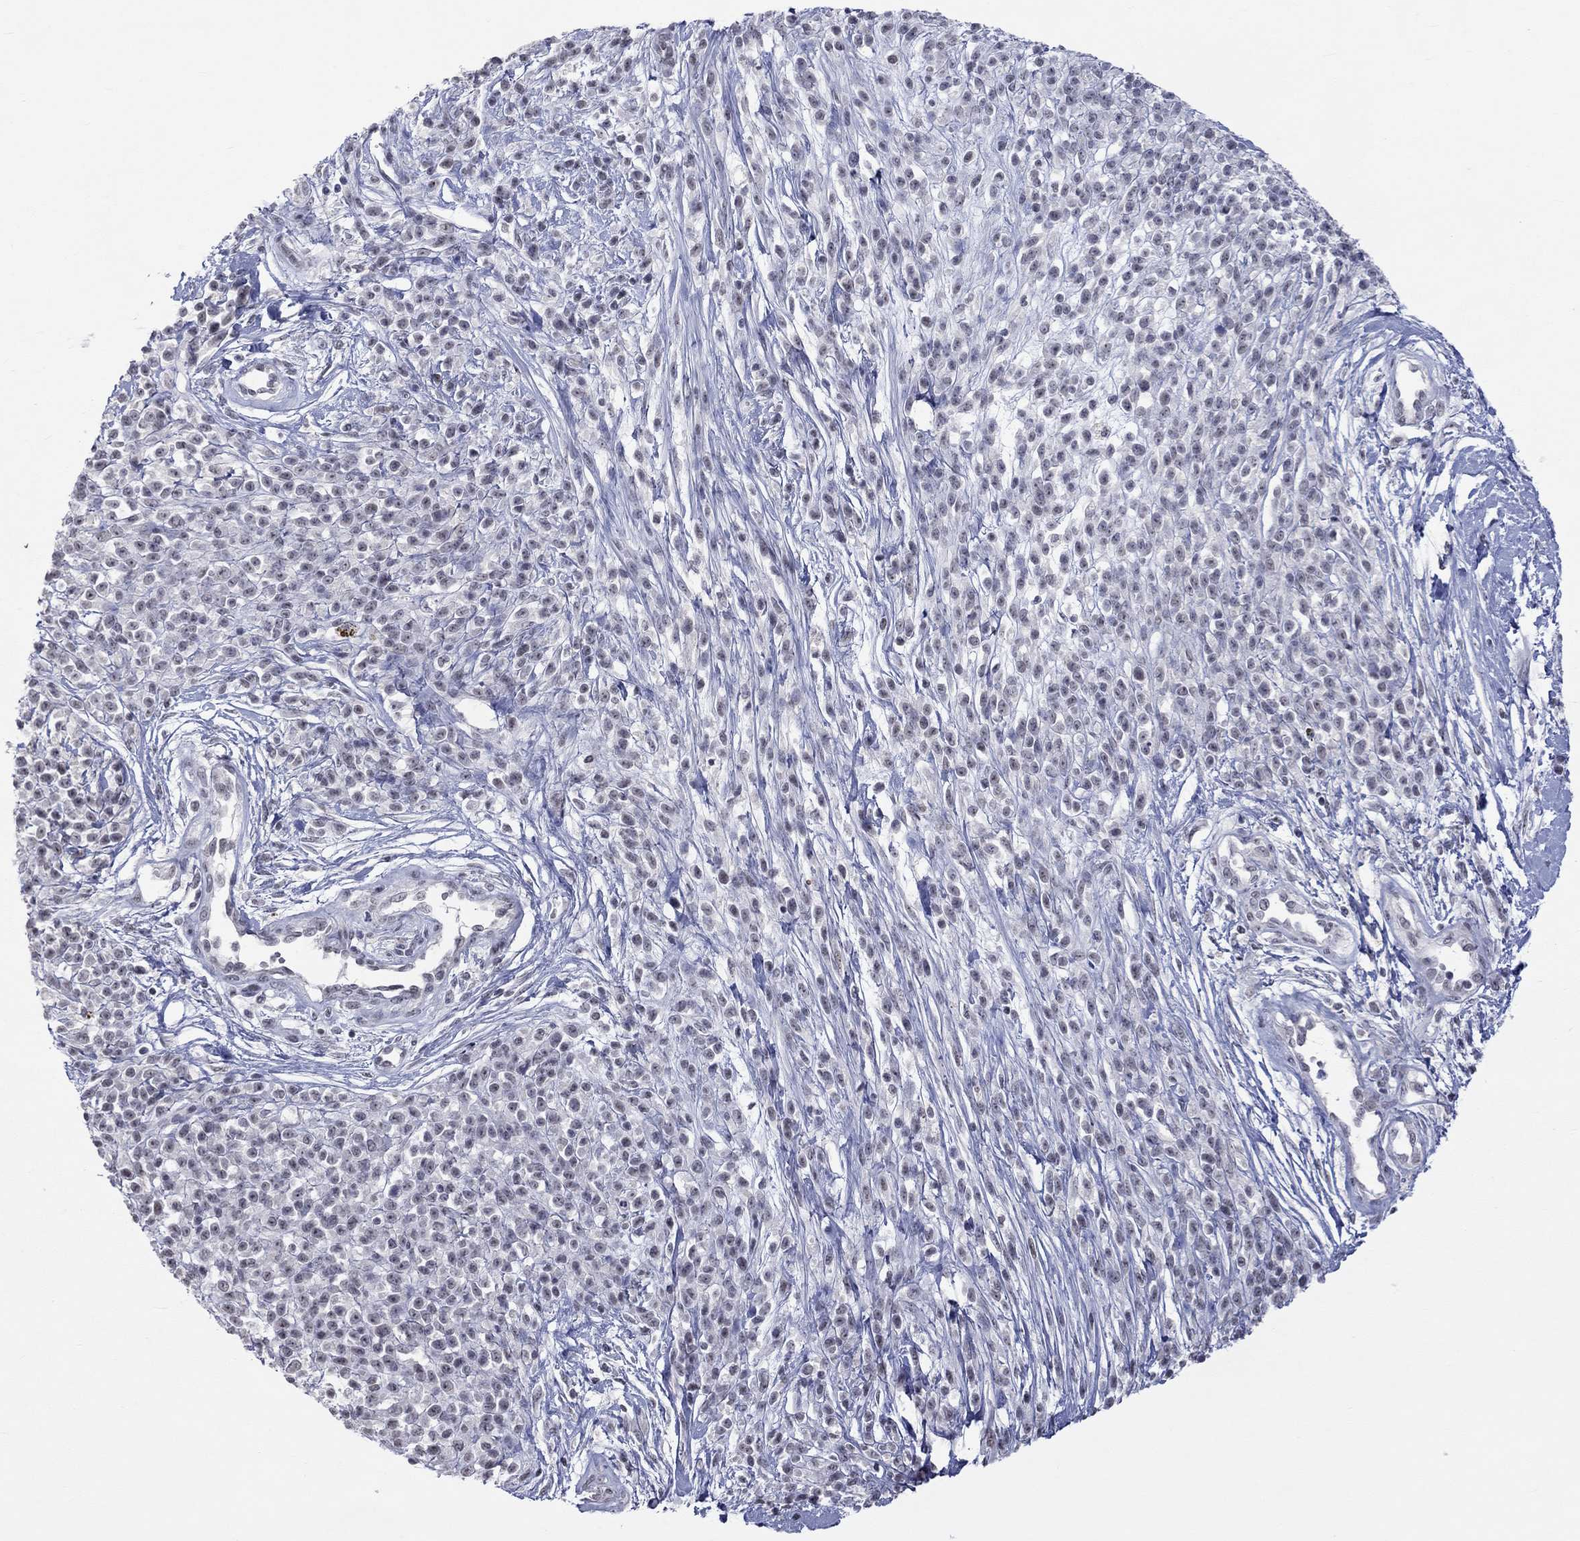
{"staining": {"intensity": "negative", "quantity": "none", "location": "none"}, "tissue": "melanoma", "cell_type": "Tumor cells", "image_type": "cancer", "snomed": [{"axis": "morphology", "description": "Malignant melanoma, NOS"}, {"axis": "topography", "description": "Skin"}, {"axis": "topography", "description": "Skin of trunk"}], "caption": "IHC micrograph of neoplastic tissue: human melanoma stained with DAB displays no significant protein expression in tumor cells.", "gene": "TMEM143", "patient": {"sex": "male", "age": 74}}